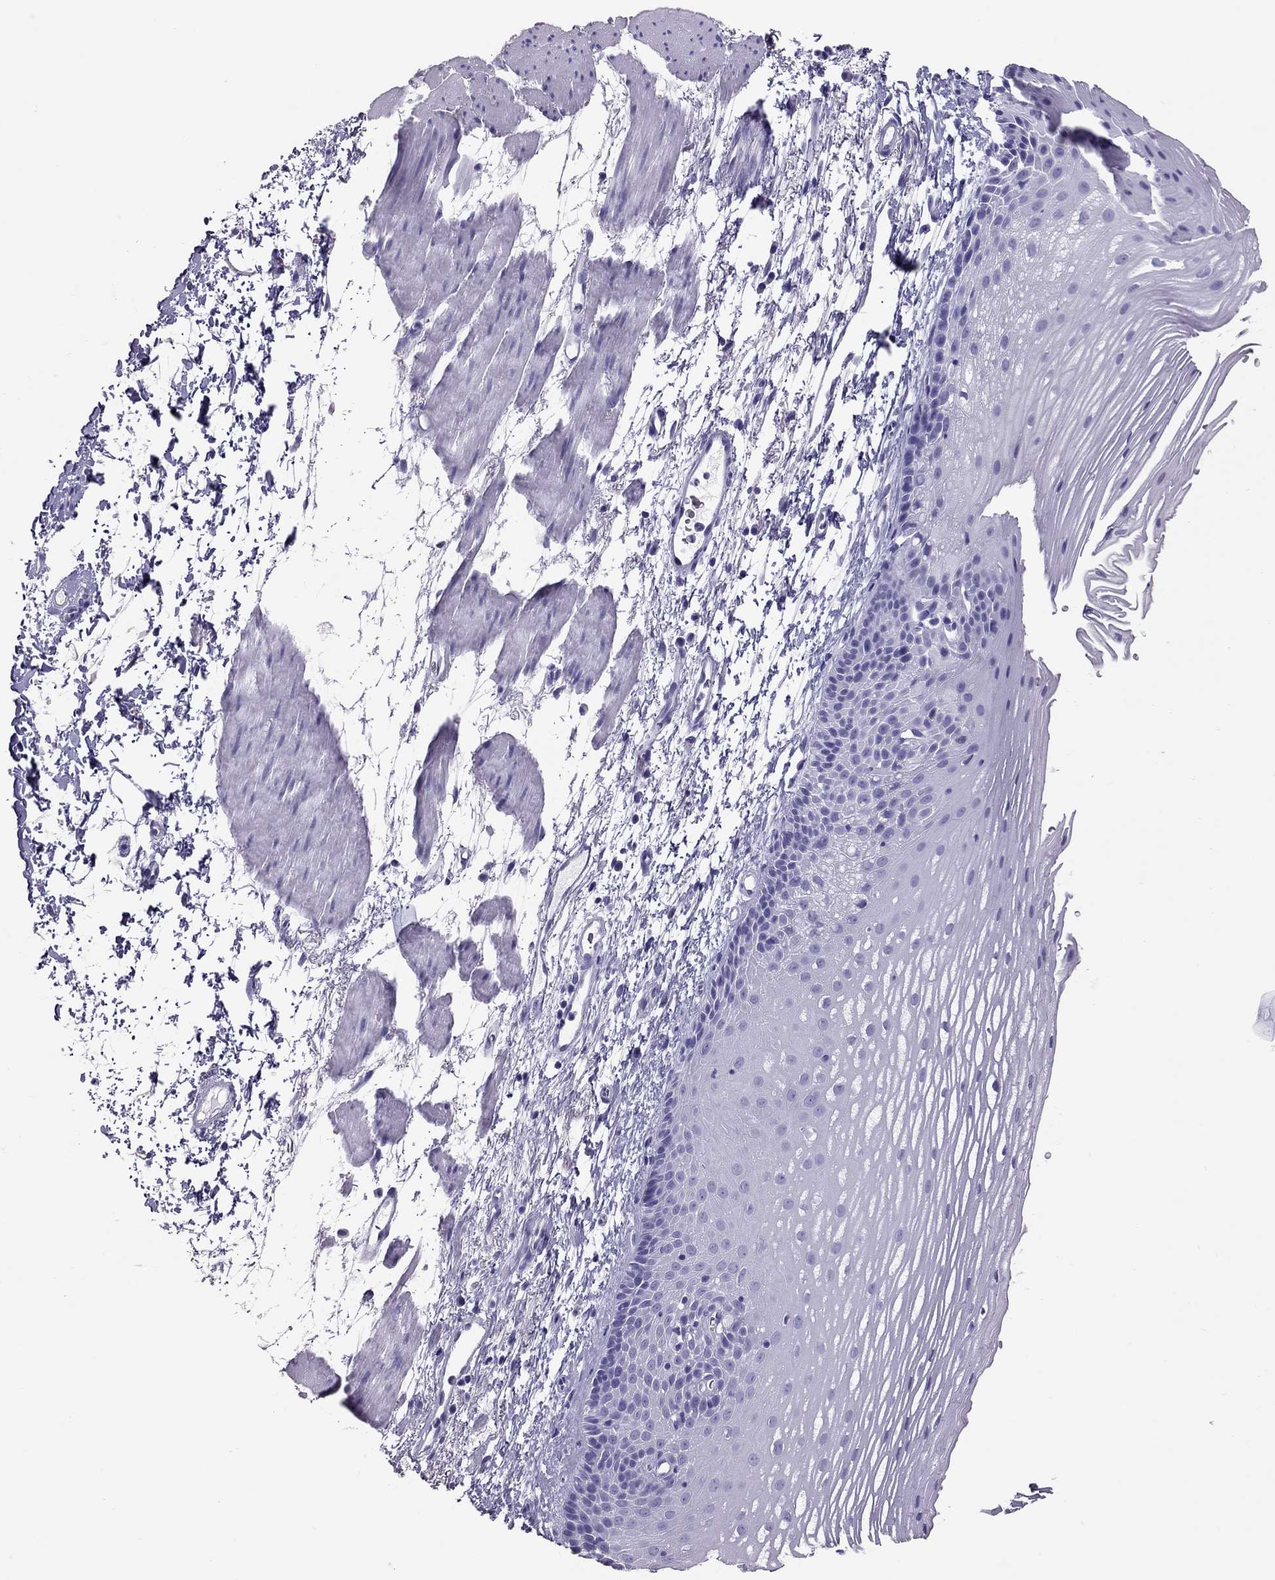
{"staining": {"intensity": "negative", "quantity": "none", "location": "none"}, "tissue": "esophagus", "cell_type": "Squamous epithelial cells", "image_type": "normal", "snomed": [{"axis": "morphology", "description": "Normal tissue, NOS"}, {"axis": "topography", "description": "Esophagus"}], "caption": "Squamous epithelial cells are negative for protein expression in unremarkable human esophagus. (DAB (3,3'-diaminobenzidine) IHC visualized using brightfield microscopy, high magnification).", "gene": "PSMB11", "patient": {"sex": "male", "age": 76}}